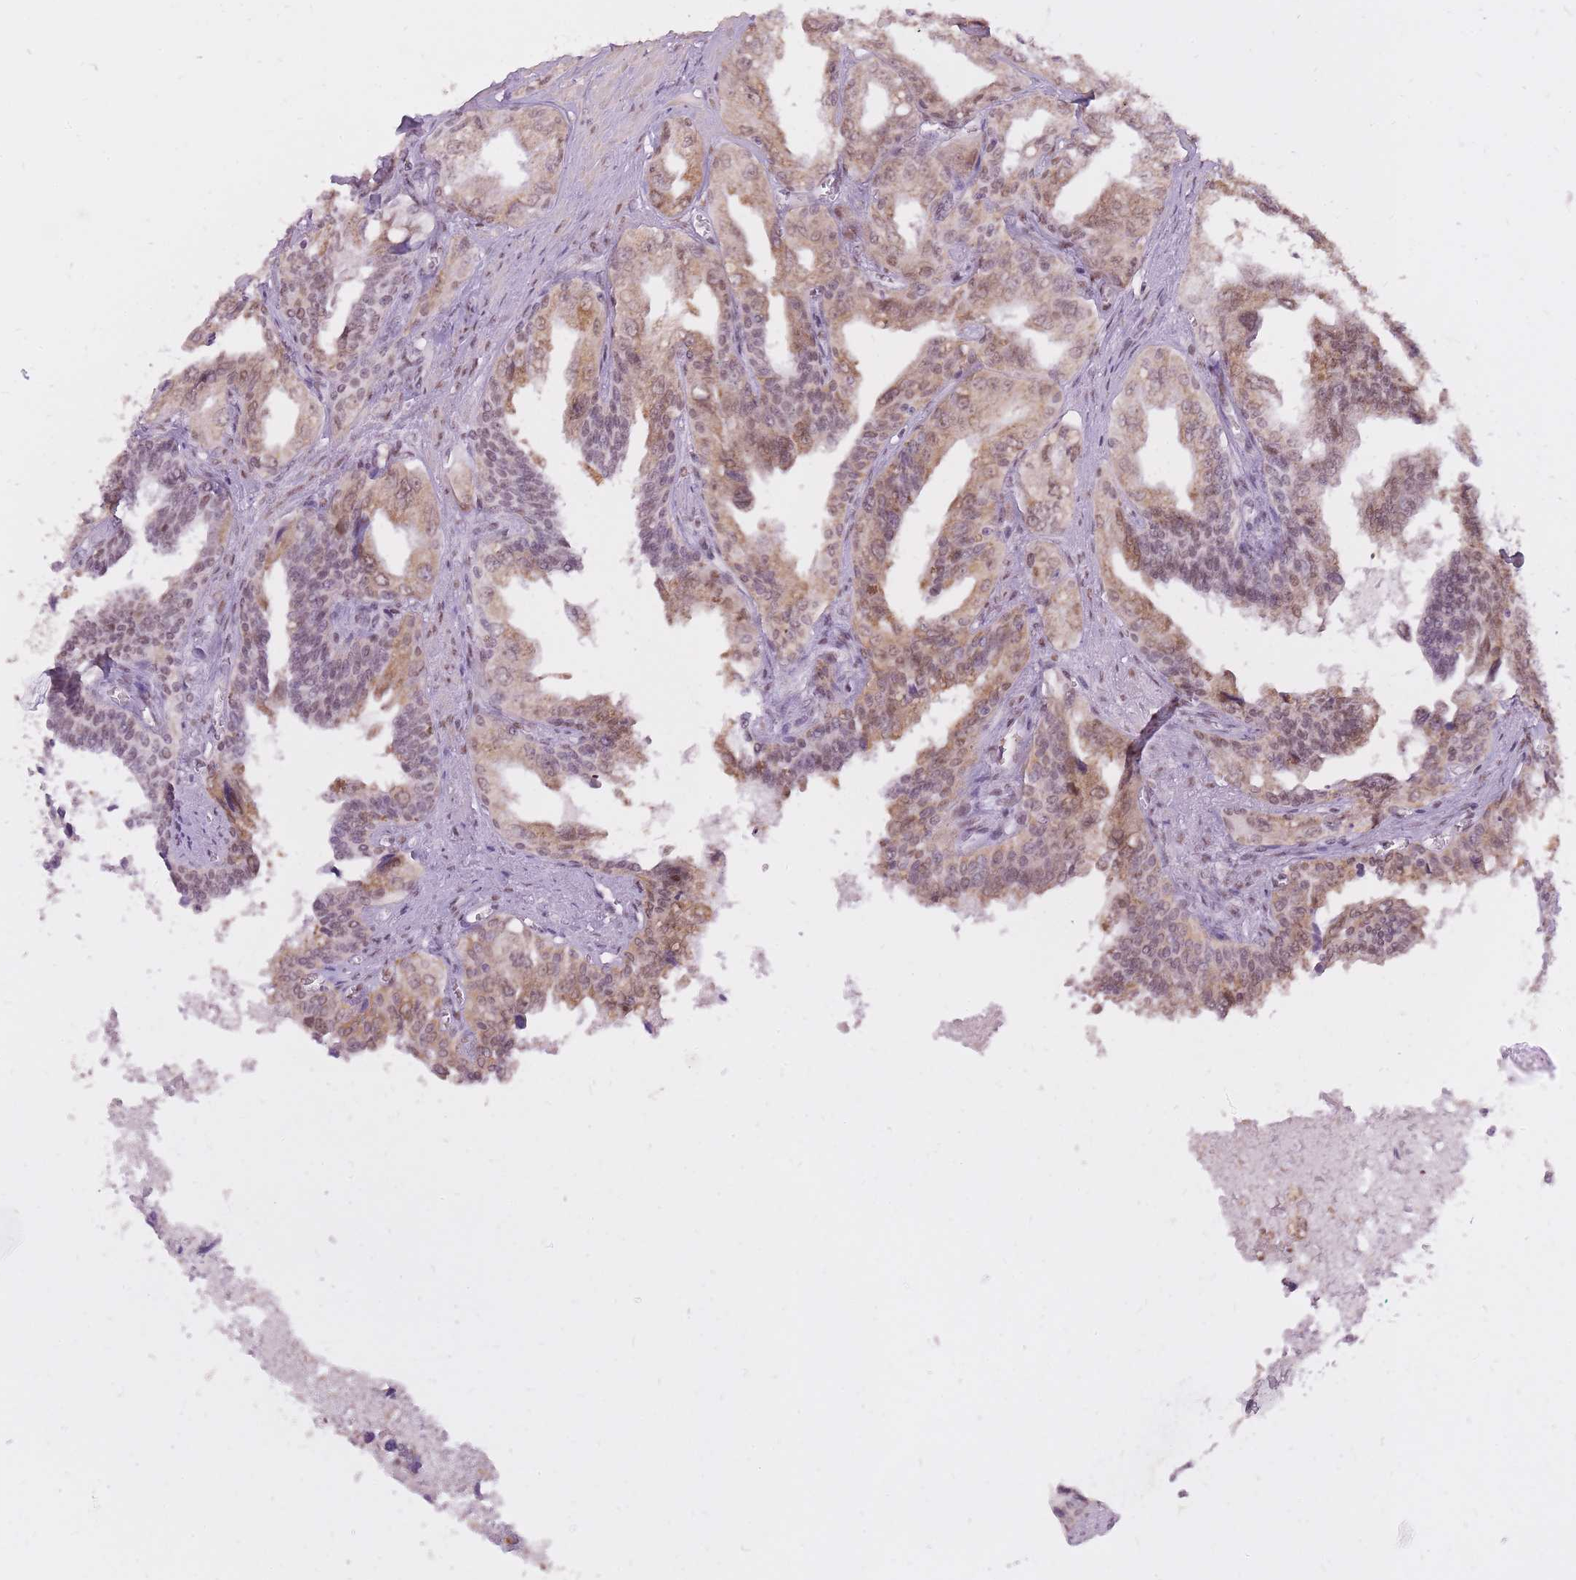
{"staining": {"intensity": "moderate", "quantity": ">75%", "location": "cytoplasmic/membranous,nuclear"}, "tissue": "seminal vesicle", "cell_type": "Glandular cells", "image_type": "normal", "snomed": [{"axis": "morphology", "description": "Normal tissue, NOS"}, {"axis": "topography", "description": "Seminal veicle"}], "caption": "Glandular cells demonstrate medium levels of moderate cytoplasmic/membranous,nuclear expression in approximately >75% of cells in benign human seminal vesicle. (DAB = brown stain, brightfield microscopy at high magnification).", "gene": "TIGD1", "patient": {"sex": "male", "age": 67}}